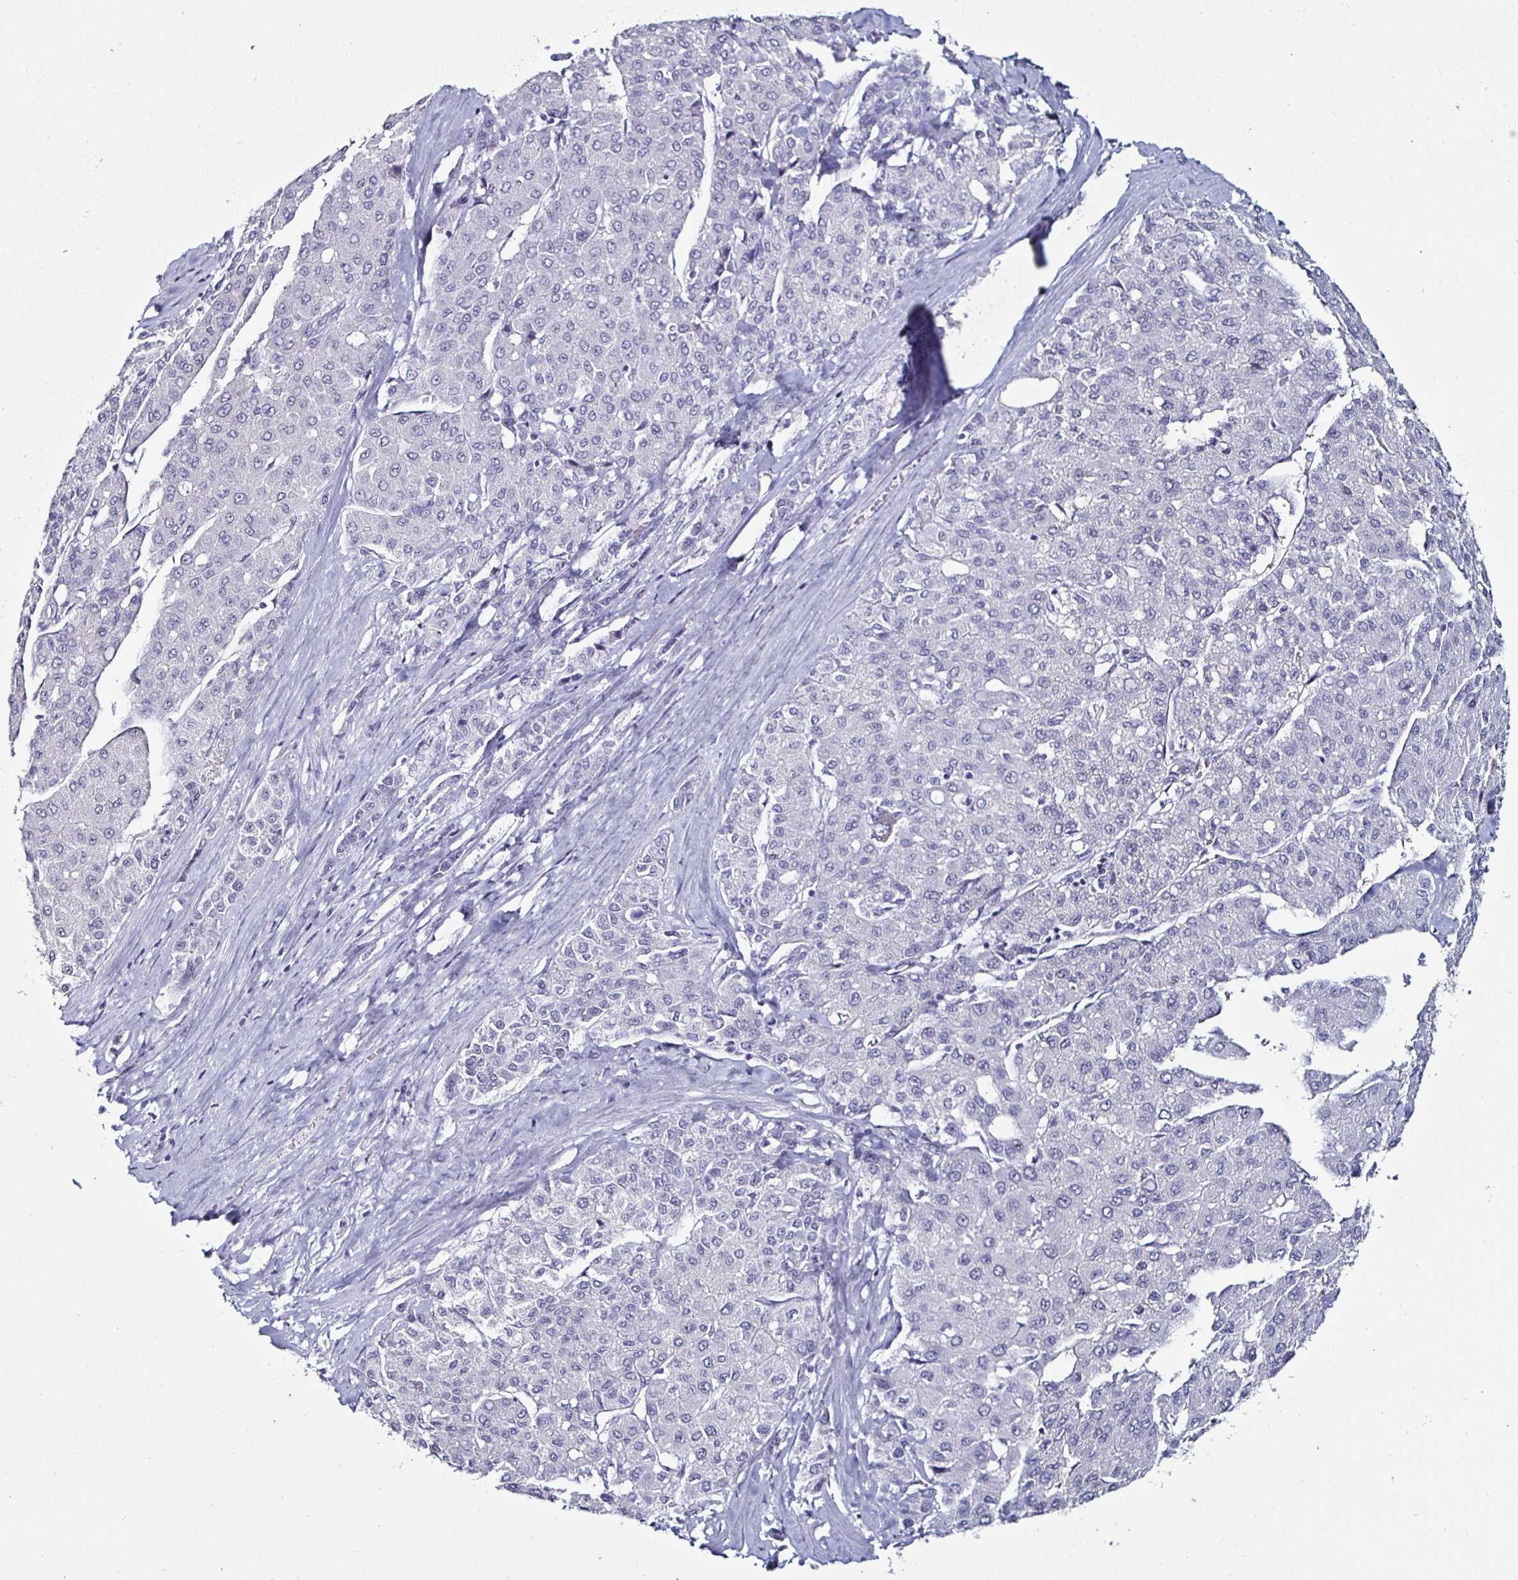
{"staining": {"intensity": "negative", "quantity": "none", "location": "none"}, "tissue": "liver cancer", "cell_type": "Tumor cells", "image_type": "cancer", "snomed": [{"axis": "morphology", "description": "Carcinoma, Hepatocellular, NOS"}, {"axis": "topography", "description": "Liver"}], "caption": "IHC photomicrograph of neoplastic tissue: human liver hepatocellular carcinoma stained with DAB (3,3'-diaminobenzidine) exhibits no significant protein positivity in tumor cells.", "gene": "DDX39B", "patient": {"sex": "male", "age": 65}}